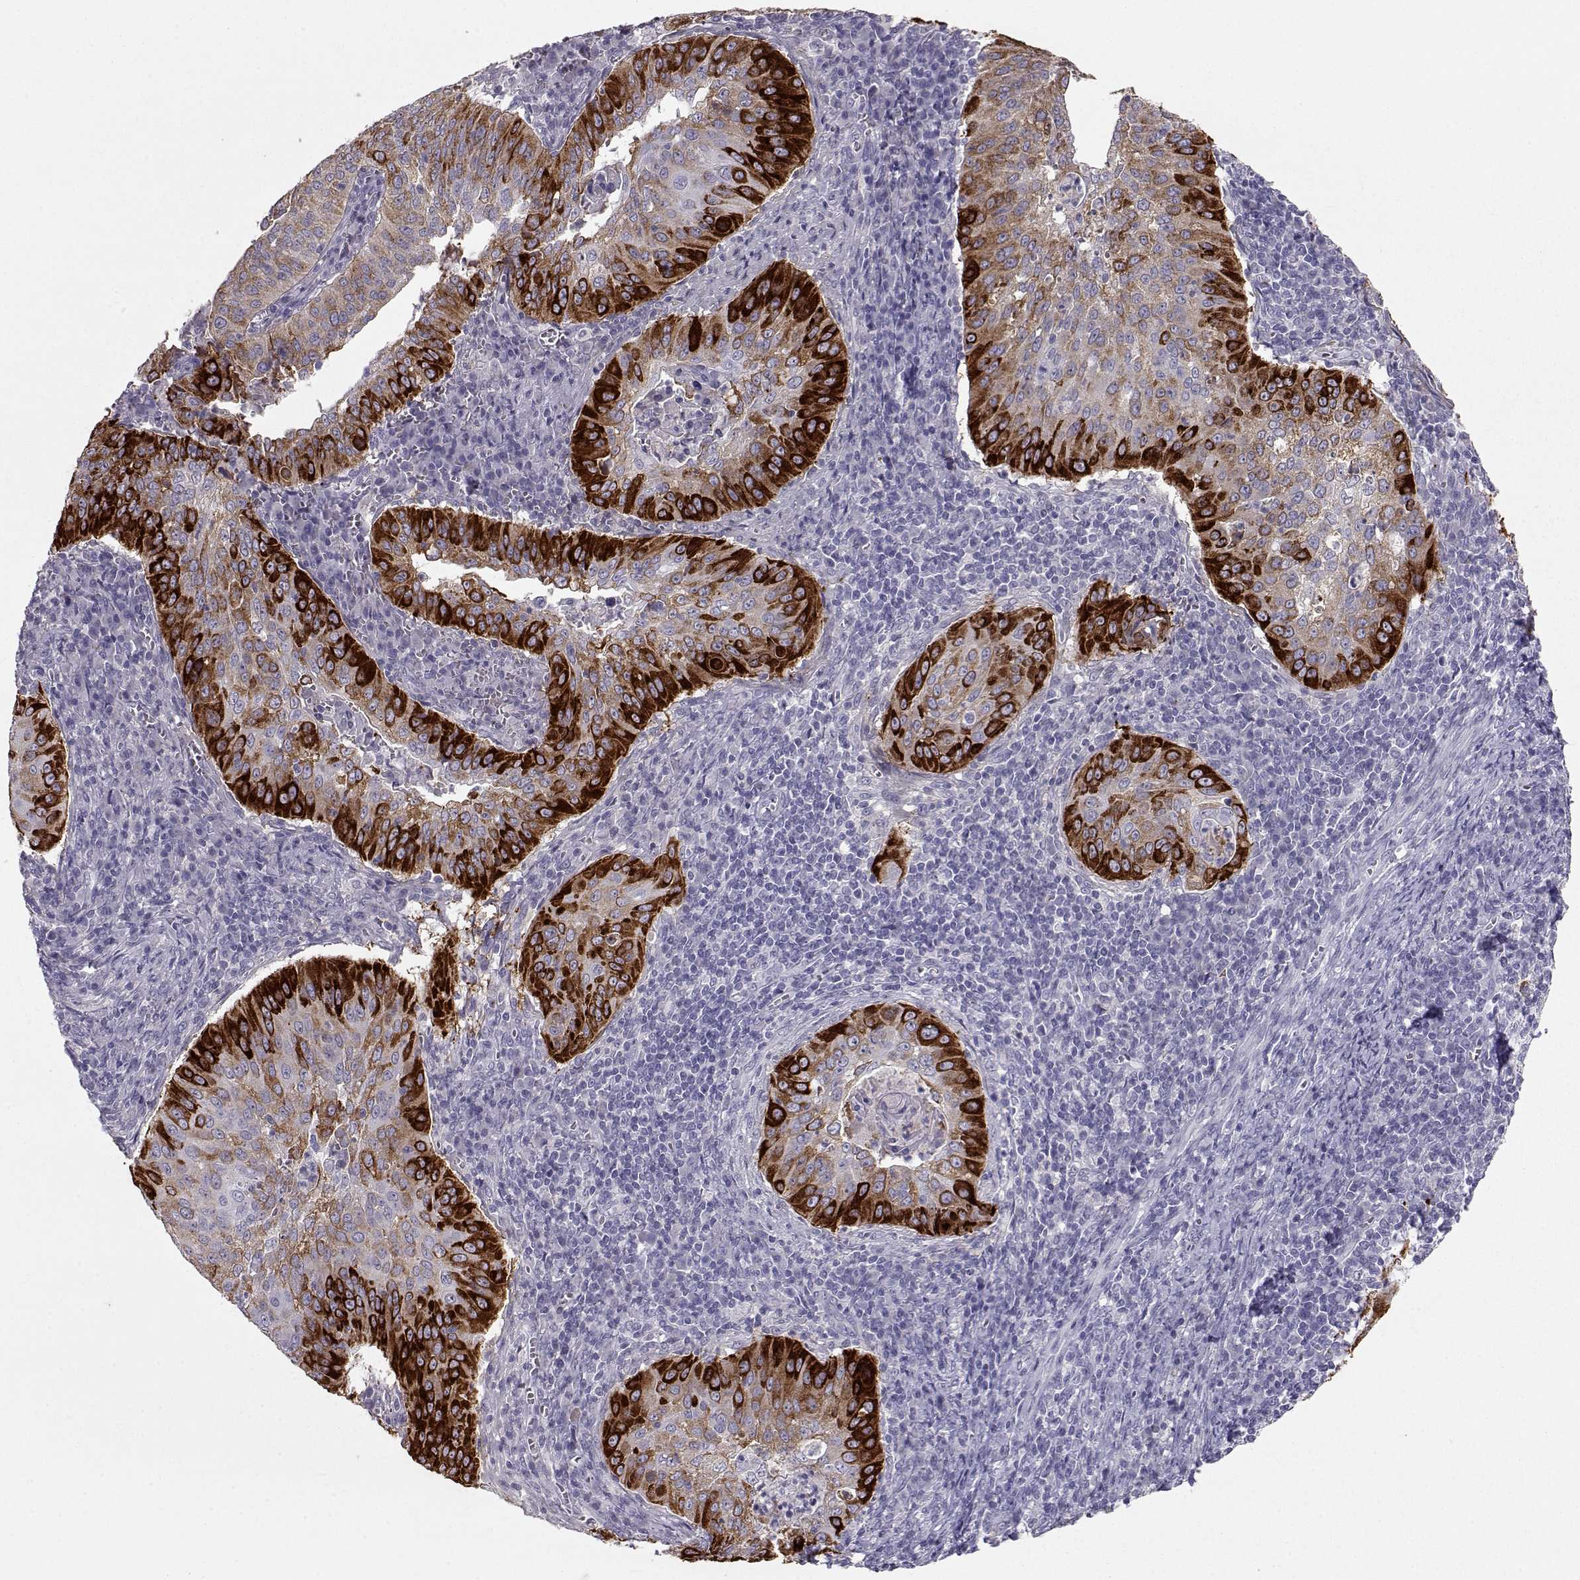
{"staining": {"intensity": "strong", "quantity": ">75%", "location": "cytoplasmic/membranous"}, "tissue": "cervical cancer", "cell_type": "Tumor cells", "image_type": "cancer", "snomed": [{"axis": "morphology", "description": "Squamous cell carcinoma, NOS"}, {"axis": "topography", "description": "Cervix"}], "caption": "An image of cervical squamous cell carcinoma stained for a protein displays strong cytoplasmic/membranous brown staining in tumor cells.", "gene": "LAMB3", "patient": {"sex": "female", "age": 39}}